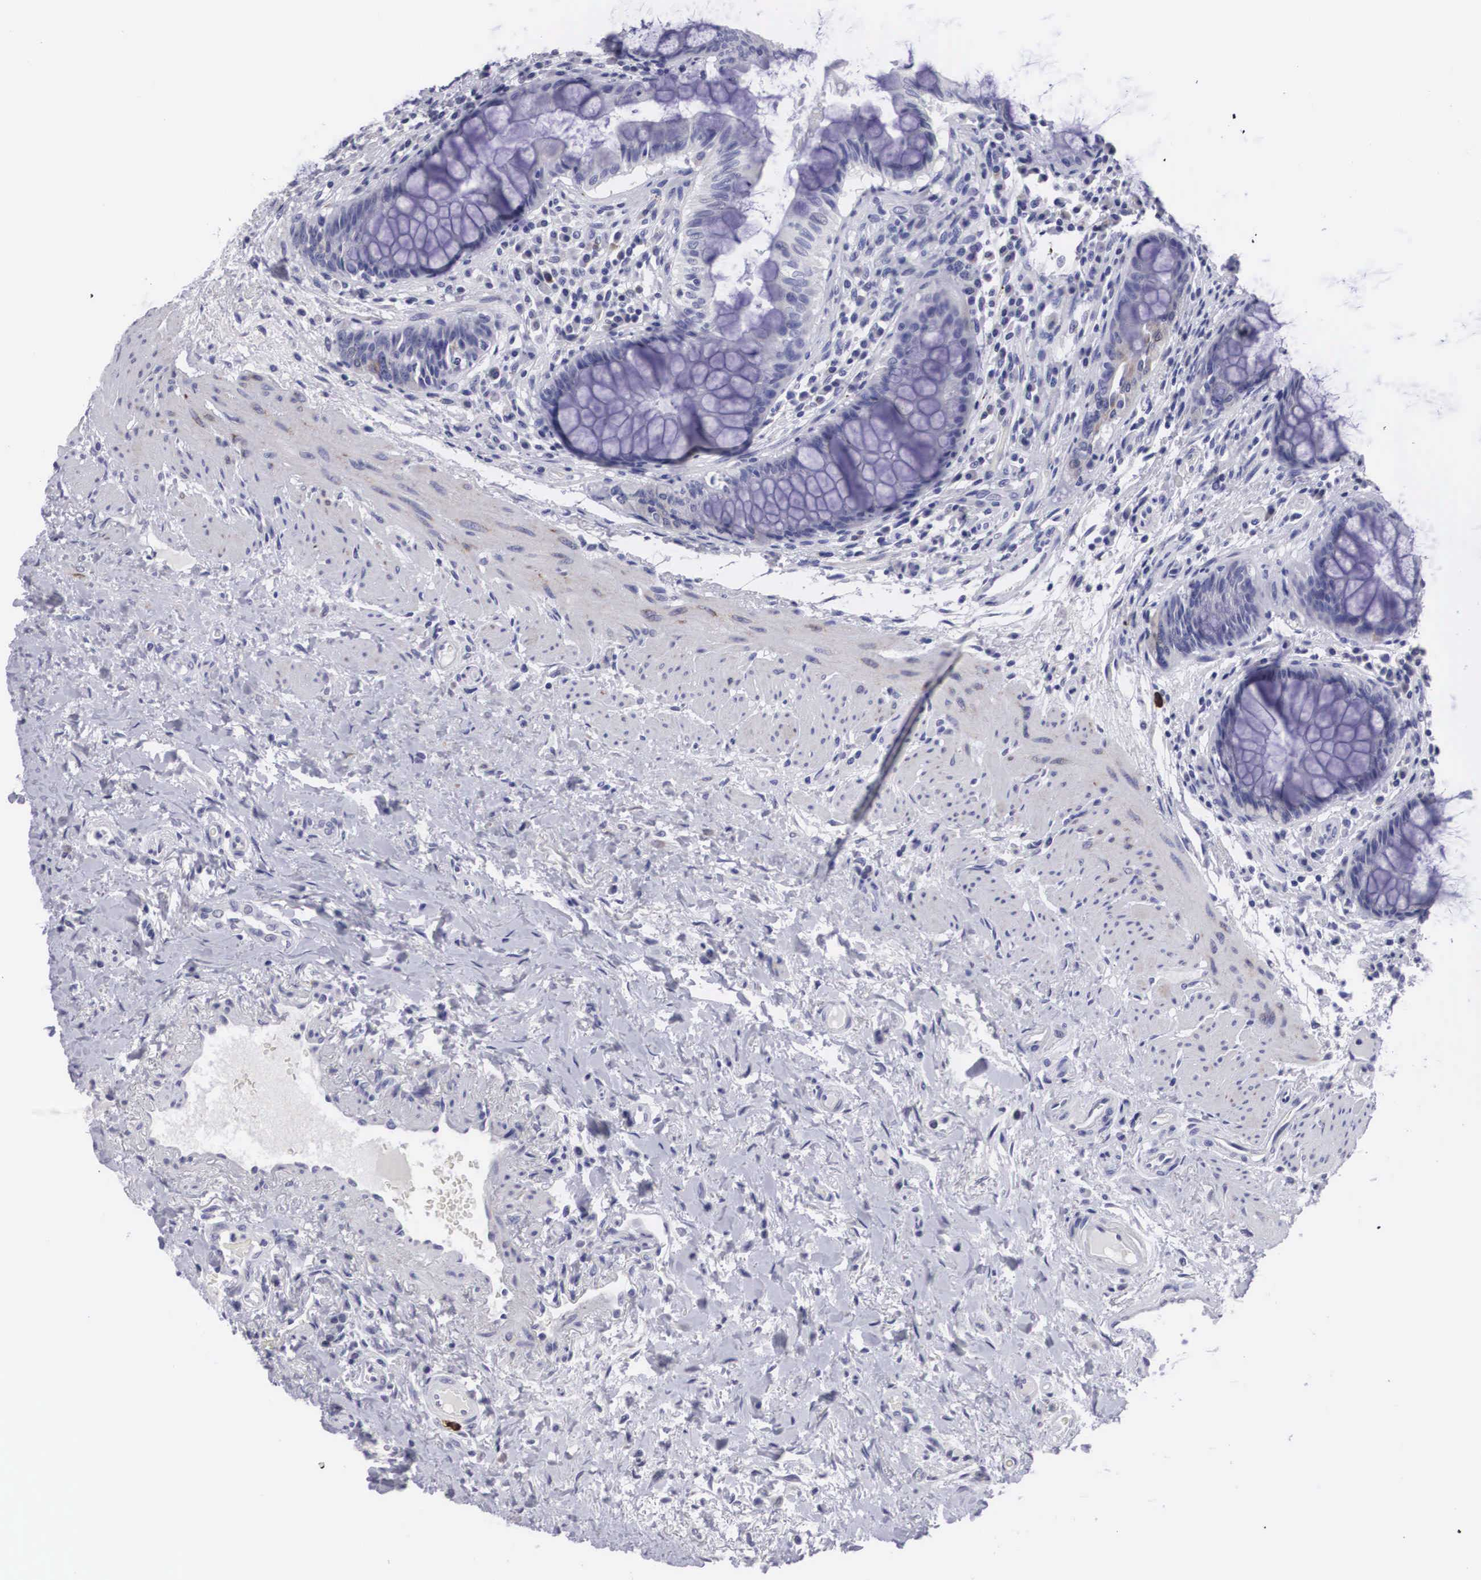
{"staining": {"intensity": "negative", "quantity": "none", "location": "none"}, "tissue": "rectum", "cell_type": "Glandular cells", "image_type": "normal", "snomed": [{"axis": "morphology", "description": "Normal tissue, NOS"}, {"axis": "topography", "description": "Rectum"}], "caption": "Immunohistochemistry of unremarkable rectum demonstrates no positivity in glandular cells. (DAB (3,3'-diaminobenzidine) immunohistochemistry (IHC) visualized using brightfield microscopy, high magnification).", "gene": "ARMCX3", "patient": {"sex": "female", "age": 75}}